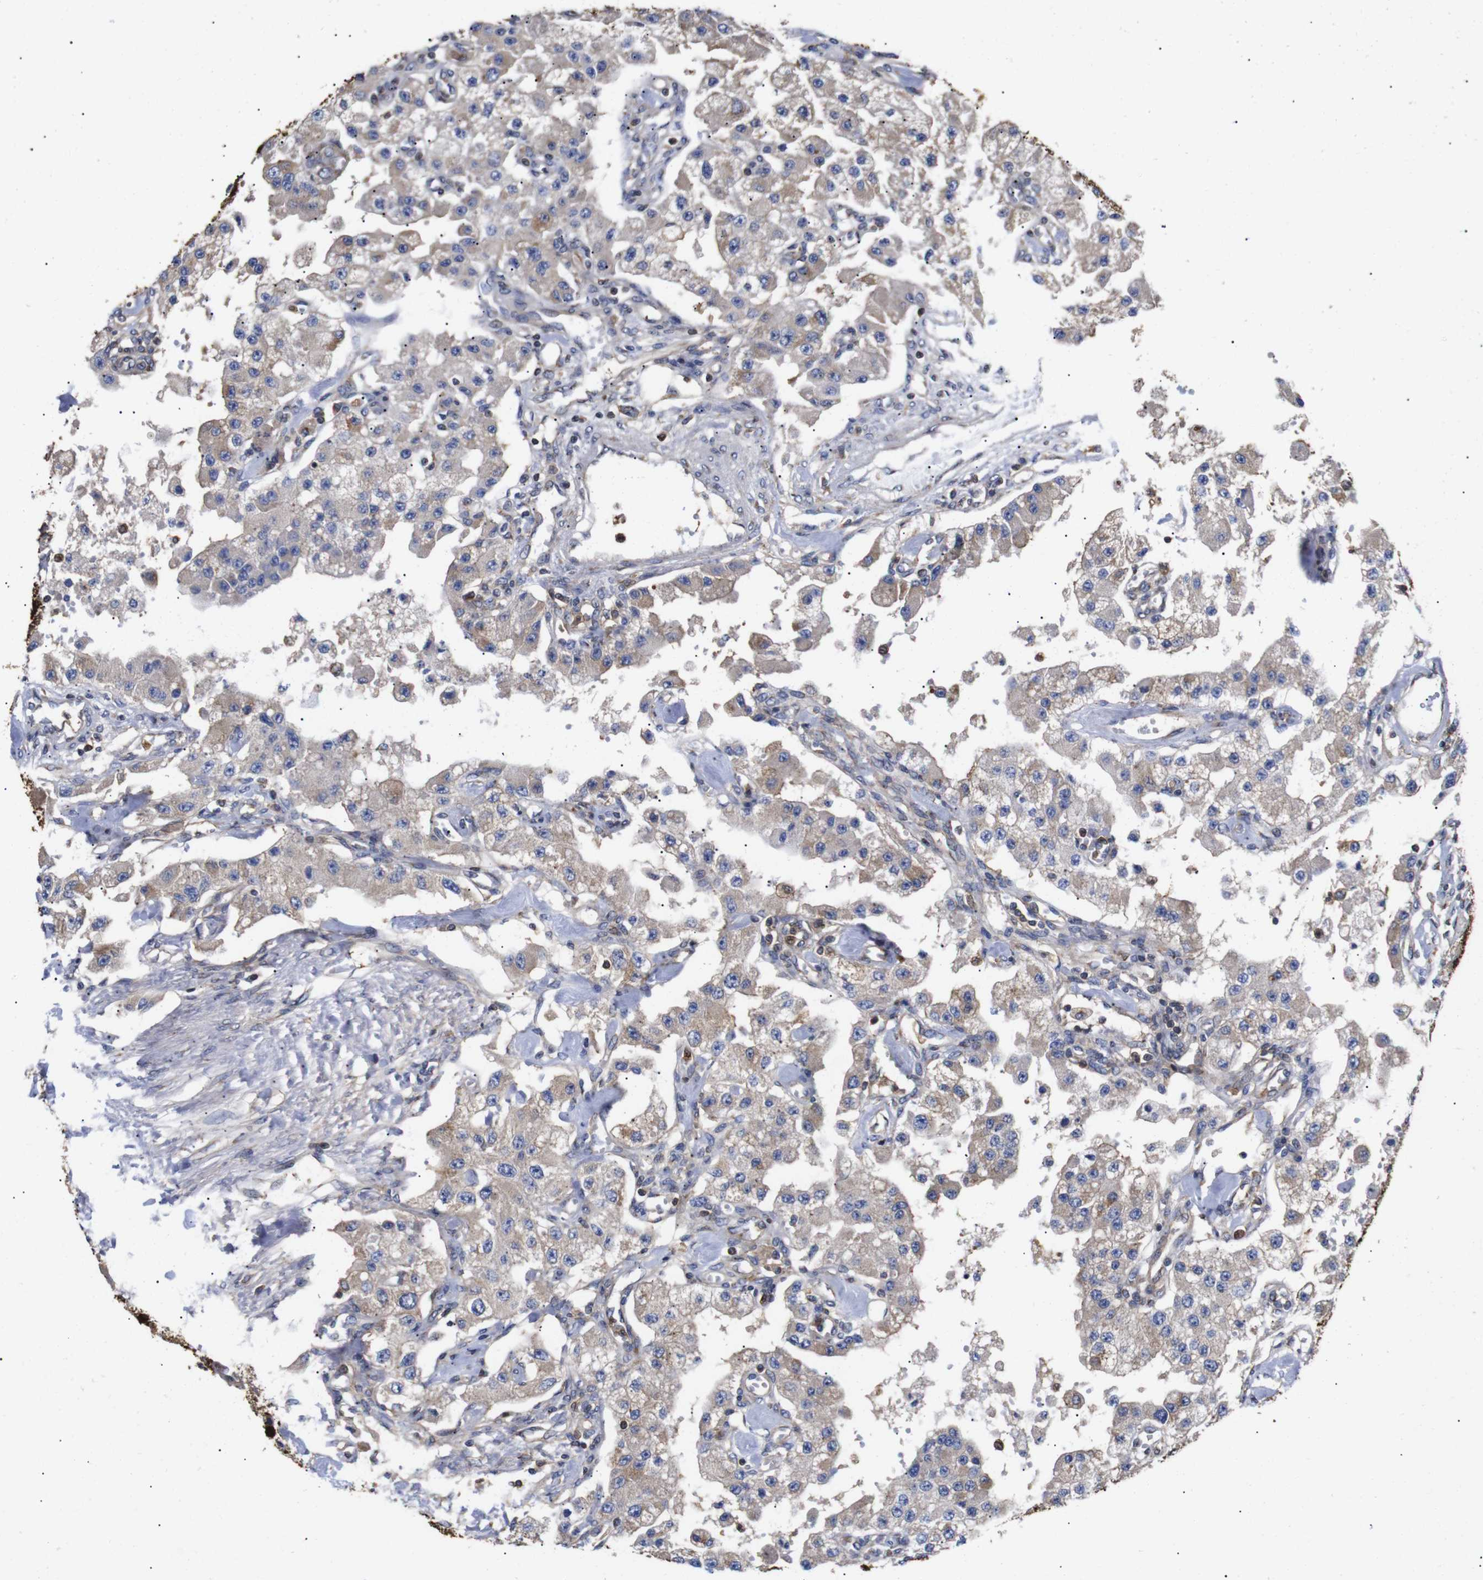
{"staining": {"intensity": "weak", "quantity": "25%-75%", "location": "cytoplasmic/membranous"}, "tissue": "carcinoid", "cell_type": "Tumor cells", "image_type": "cancer", "snomed": [{"axis": "morphology", "description": "Carcinoid, malignant, NOS"}, {"axis": "topography", "description": "Pancreas"}], "caption": "A brown stain shows weak cytoplasmic/membranous positivity of a protein in human carcinoid (malignant) tumor cells.", "gene": "LRRCC1", "patient": {"sex": "male", "age": 41}}